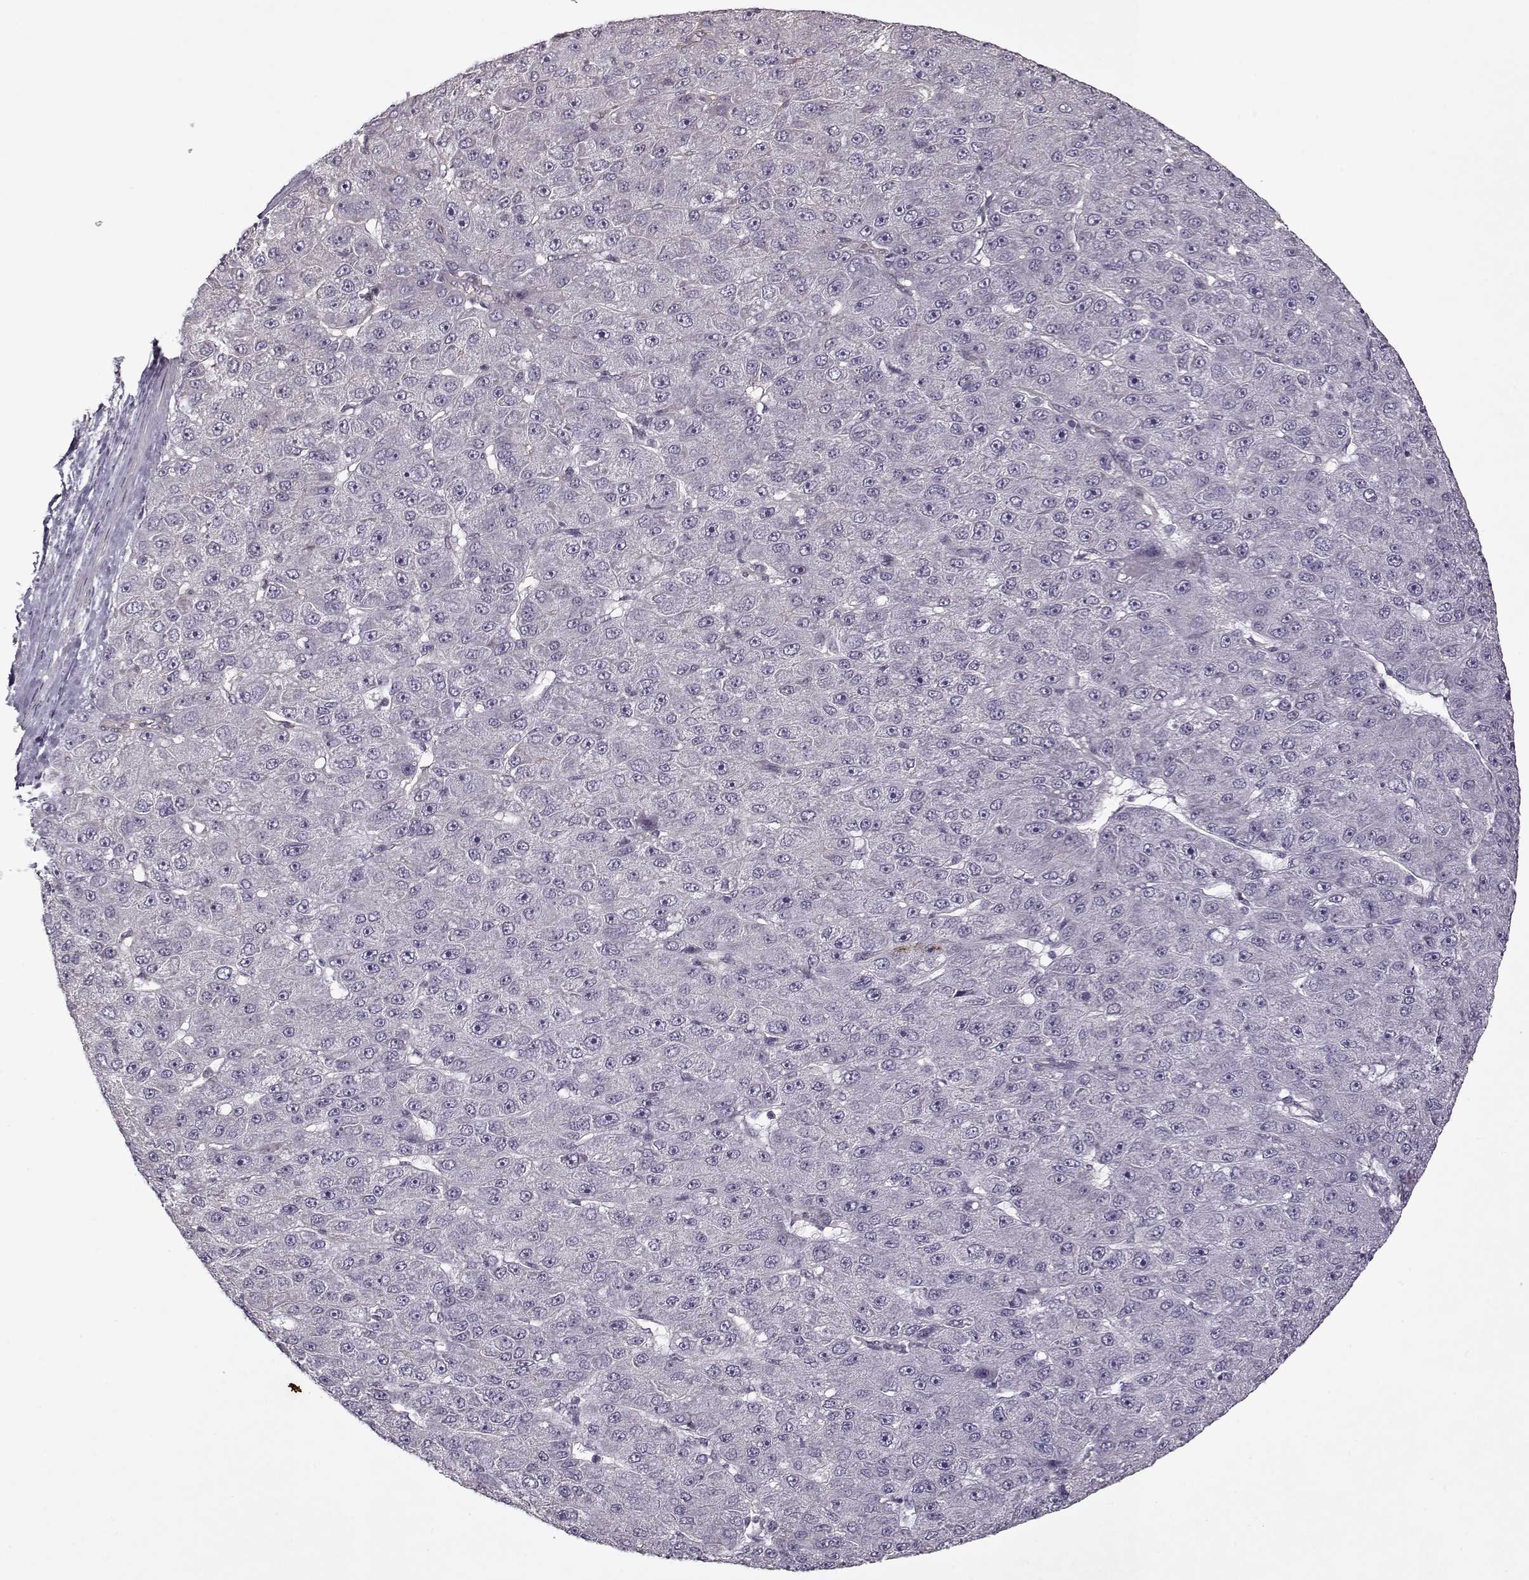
{"staining": {"intensity": "negative", "quantity": "none", "location": "none"}, "tissue": "liver cancer", "cell_type": "Tumor cells", "image_type": "cancer", "snomed": [{"axis": "morphology", "description": "Carcinoma, Hepatocellular, NOS"}, {"axis": "topography", "description": "Liver"}], "caption": "This is an IHC micrograph of hepatocellular carcinoma (liver). There is no staining in tumor cells.", "gene": "KRT9", "patient": {"sex": "male", "age": 67}}